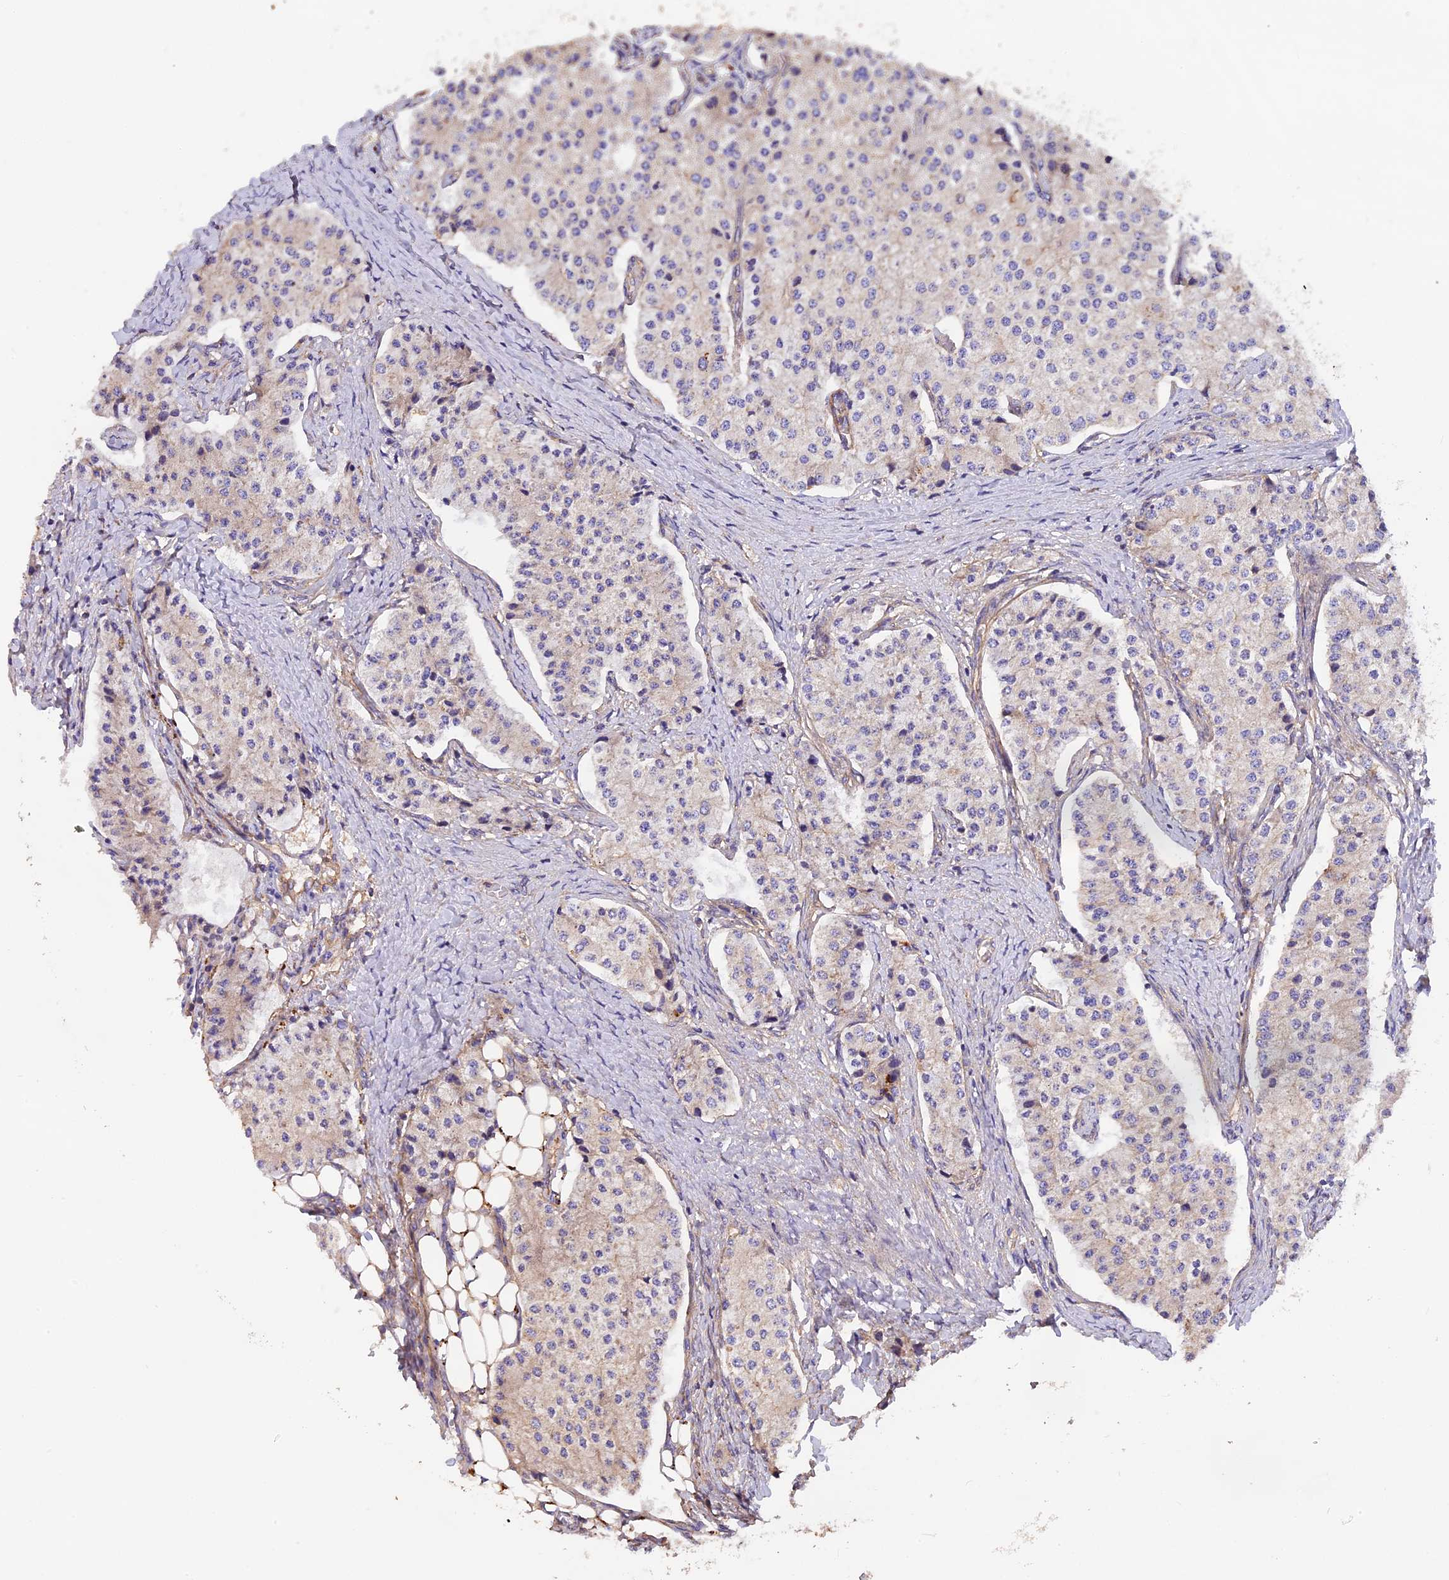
{"staining": {"intensity": "negative", "quantity": "none", "location": "none"}, "tissue": "carcinoid", "cell_type": "Tumor cells", "image_type": "cancer", "snomed": [{"axis": "morphology", "description": "Carcinoid, malignant, NOS"}, {"axis": "topography", "description": "Colon"}], "caption": "This is a micrograph of immunohistochemistry staining of carcinoid, which shows no staining in tumor cells. (Immunohistochemistry, brightfield microscopy, high magnification).", "gene": "ERMARD", "patient": {"sex": "female", "age": 52}}